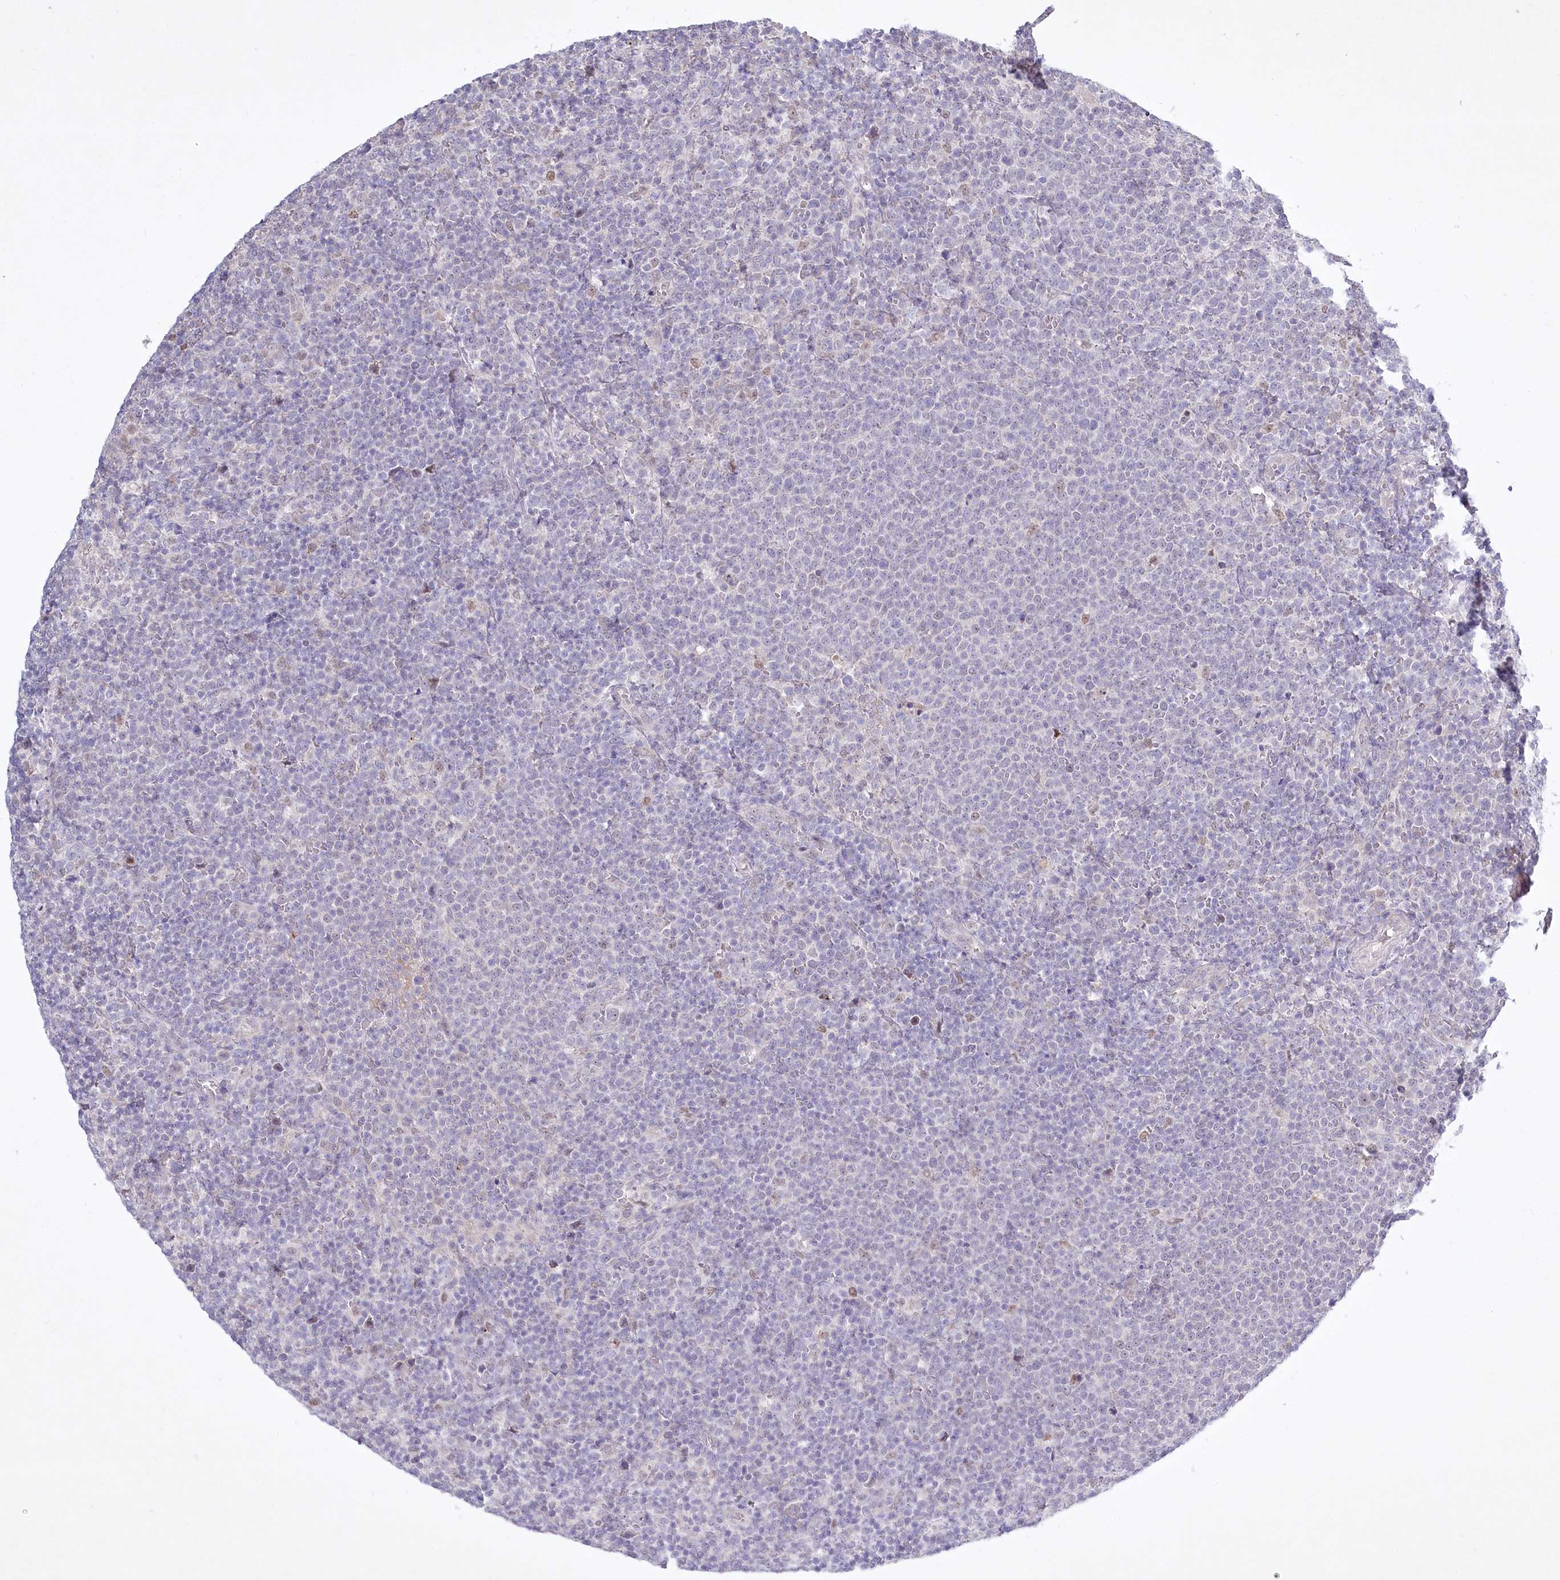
{"staining": {"intensity": "negative", "quantity": "none", "location": "none"}, "tissue": "lymphoma", "cell_type": "Tumor cells", "image_type": "cancer", "snomed": [{"axis": "morphology", "description": "Malignant lymphoma, non-Hodgkin's type, High grade"}, {"axis": "topography", "description": "Lymph node"}], "caption": "This is an immunohistochemistry histopathology image of human lymphoma. There is no positivity in tumor cells.", "gene": "ABITRAM", "patient": {"sex": "male", "age": 61}}